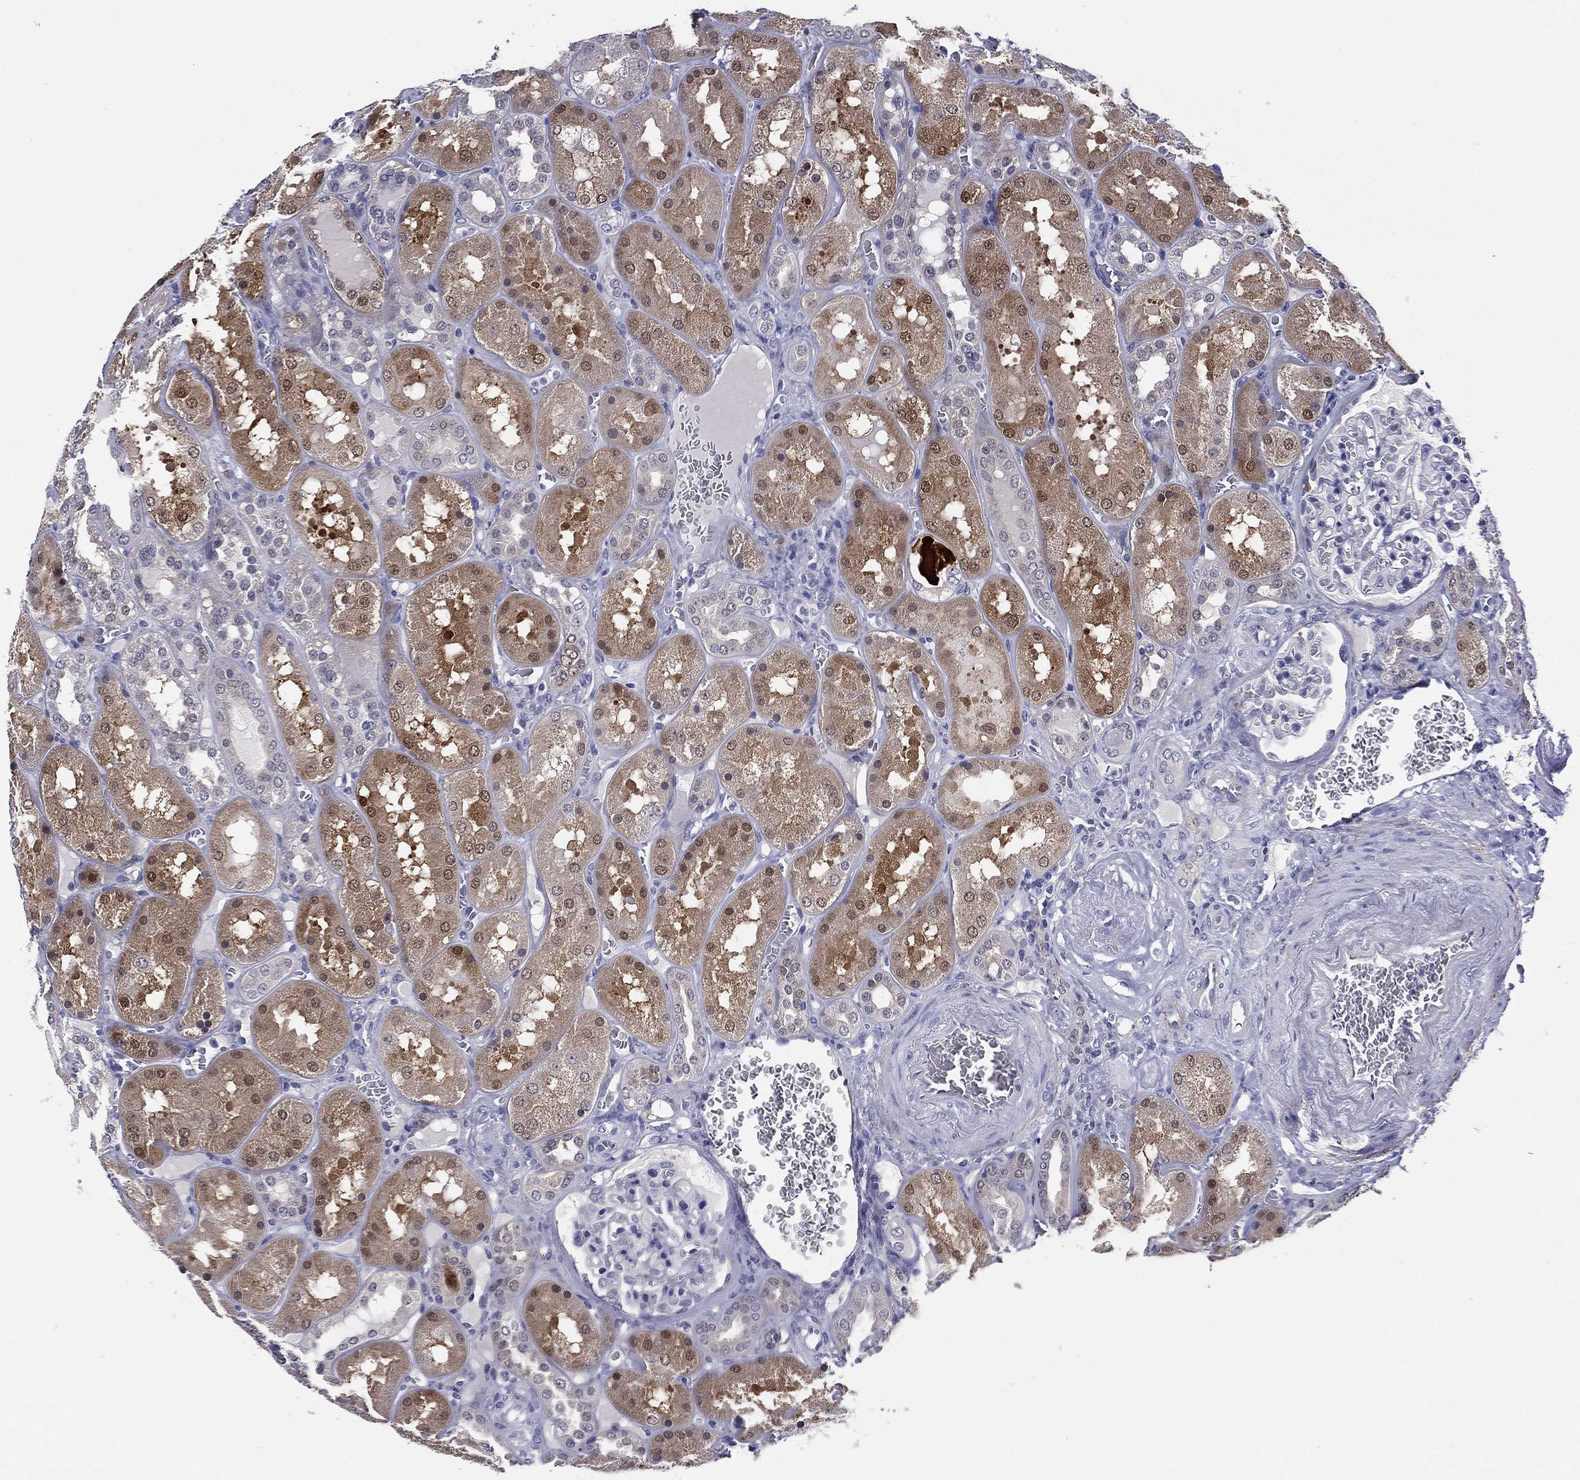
{"staining": {"intensity": "negative", "quantity": "none", "location": "none"}, "tissue": "kidney", "cell_type": "Cells in glomeruli", "image_type": "normal", "snomed": [{"axis": "morphology", "description": "Normal tissue, NOS"}, {"axis": "topography", "description": "Kidney"}], "caption": "This histopathology image is of normal kidney stained with immunohistochemistry to label a protein in brown with the nuclei are counter-stained blue. There is no expression in cells in glomeruli. (DAB immunohistochemistry, high magnification).", "gene": "REXO5", "patient": {"sex": "male", "age": 73}}